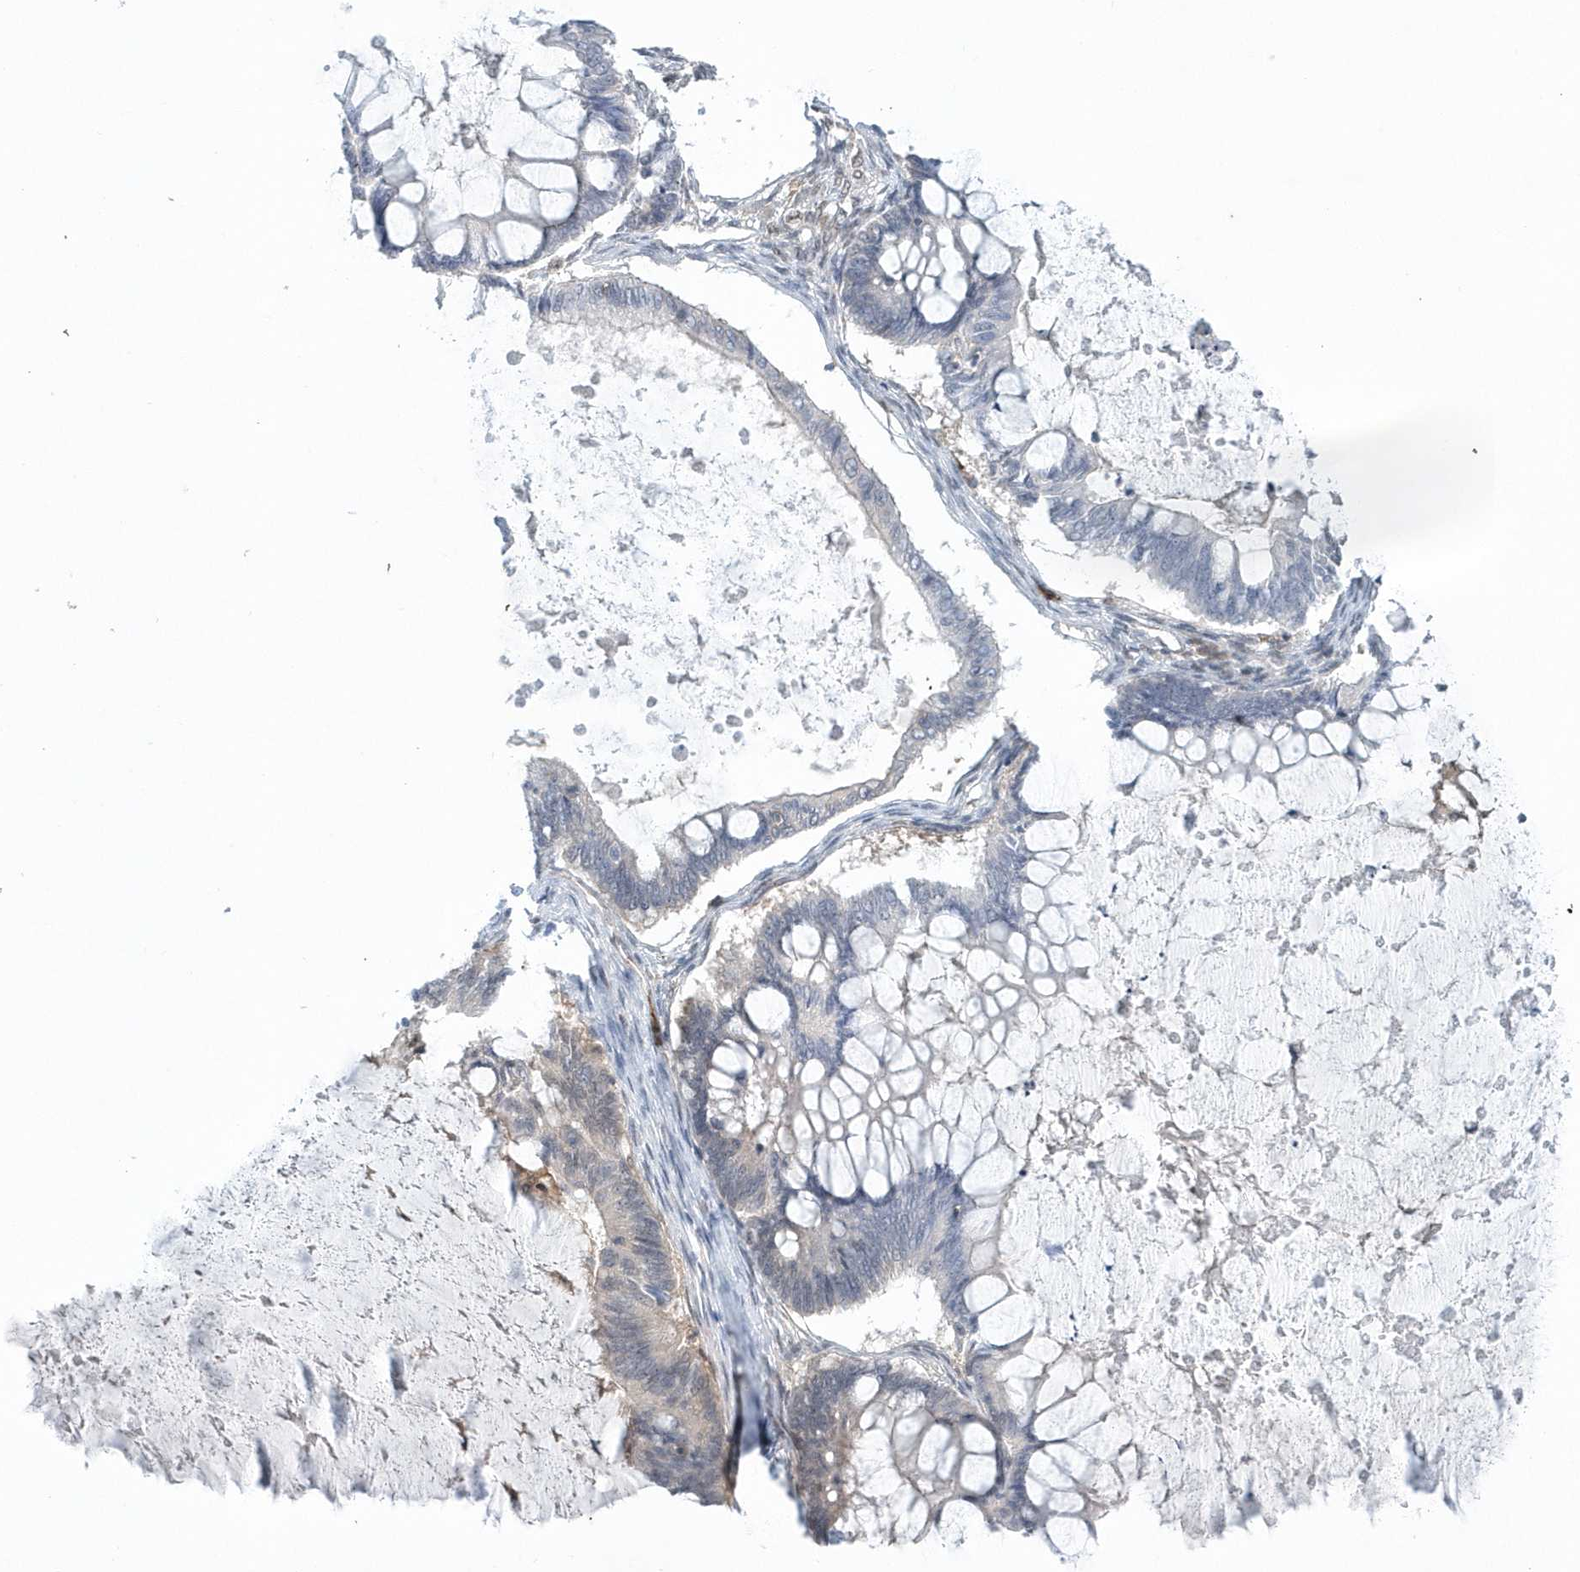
{"staining": {"intensity": "negative", "quantity": "none", "location": "none"}, "tissue": "ovarian cancer", "cell_type": "Tumor cells", "image_type": "cancer", "snomed": [{"axis": "morphology", "description": "Cystadenocarcinoma, mucinous, NOS"}, {"axis": "topography", "description": "Ovary"}], "caption": "The micrograph reveals no staining of tumor cells in ovarian mucinous cystadenocarcinoma.", "gene": "RNF7", "patient": {"sex": "female", "age": 61}}